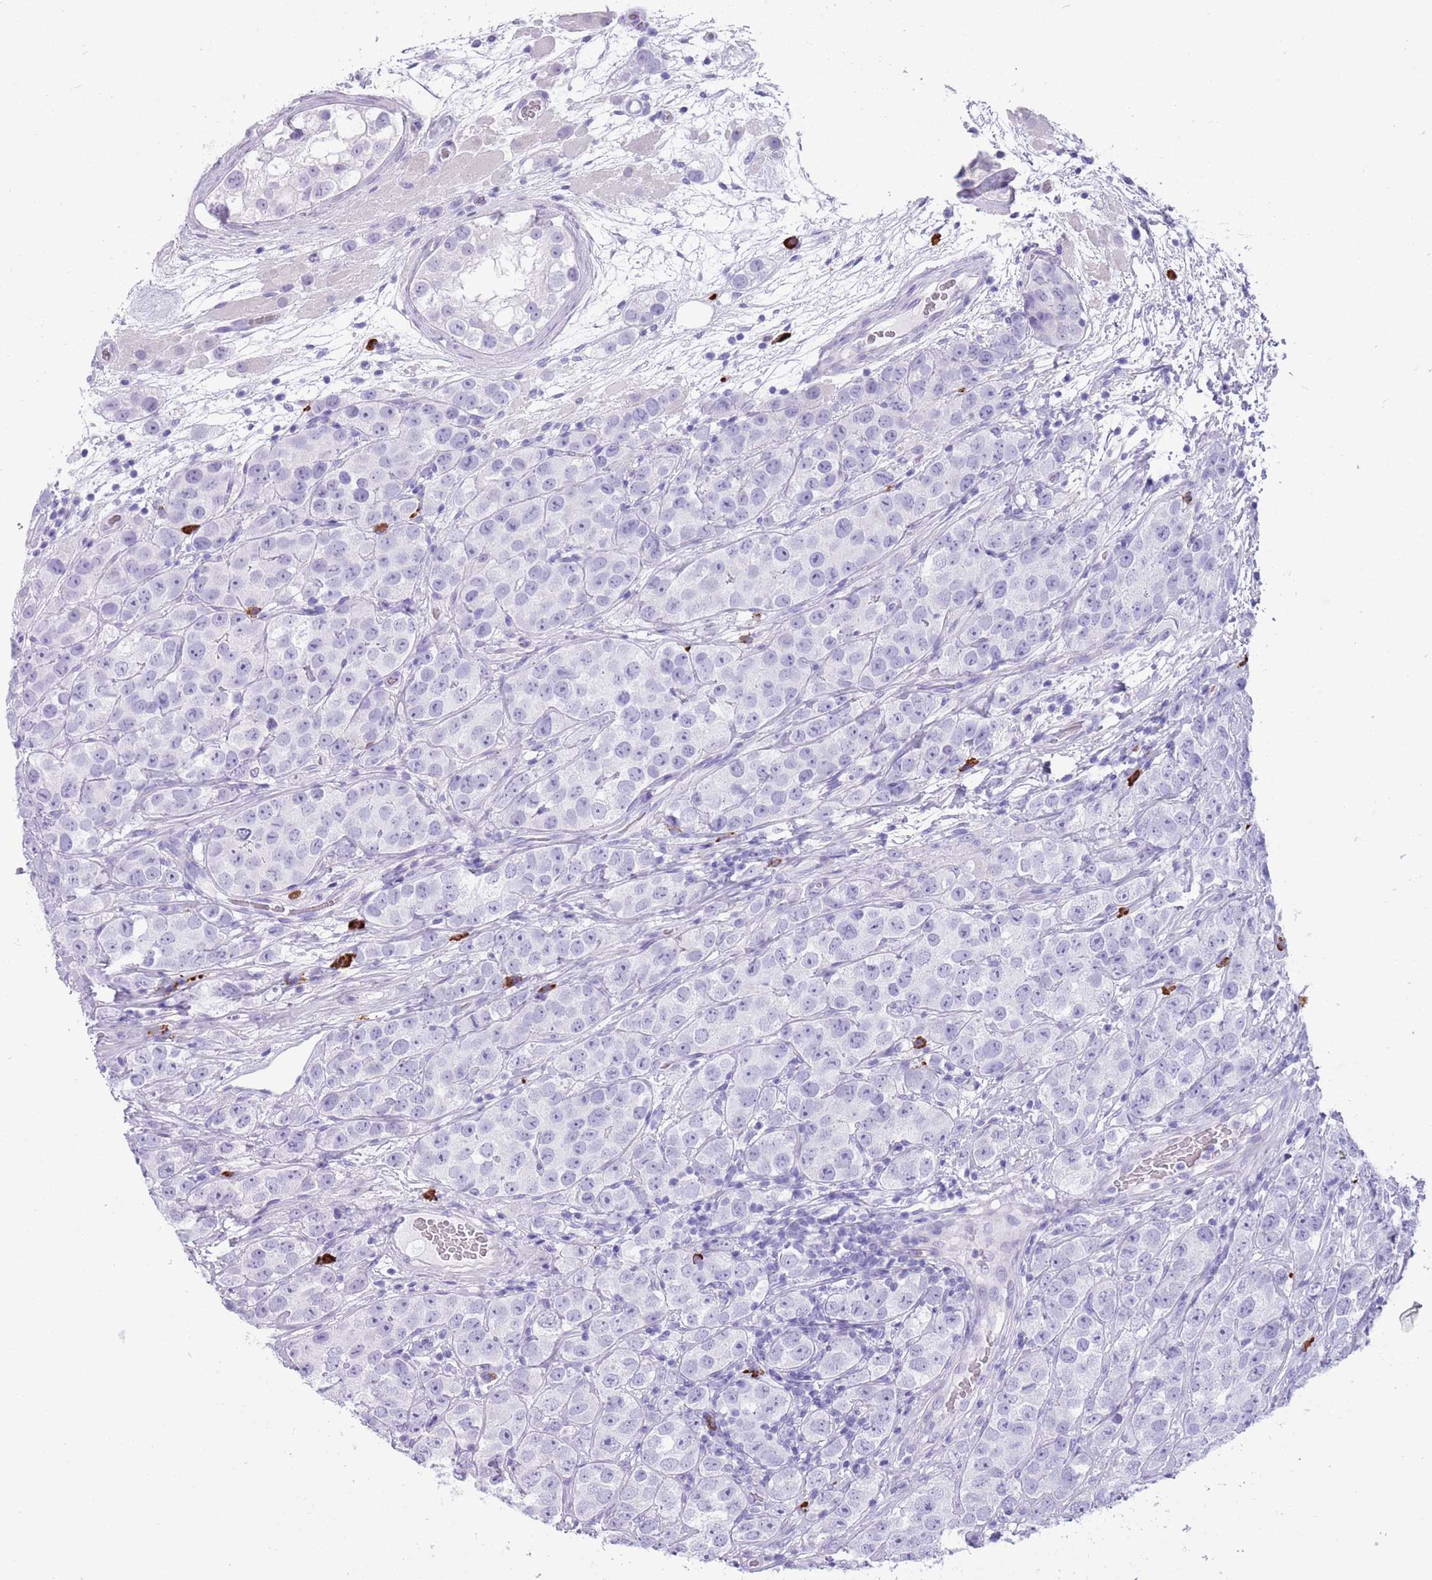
{"staining": {"intensity": "negative", "quantity": "none", "location": "none"}, "tissue": "testis cancer", "cell_type": "Tumor cells", "image_type": "cancer", "snomed": [{"axis": "morphology", "description": "Seminoma, NOS"}, {"axis": "topography", "description": "Testis"}], "caption": "DAB immunohistochemical staining of testis cancer reveals no significant expression in tumor cells.", "gene": "LY6G5B", "patient": {"sex": "male", "age": 28}}